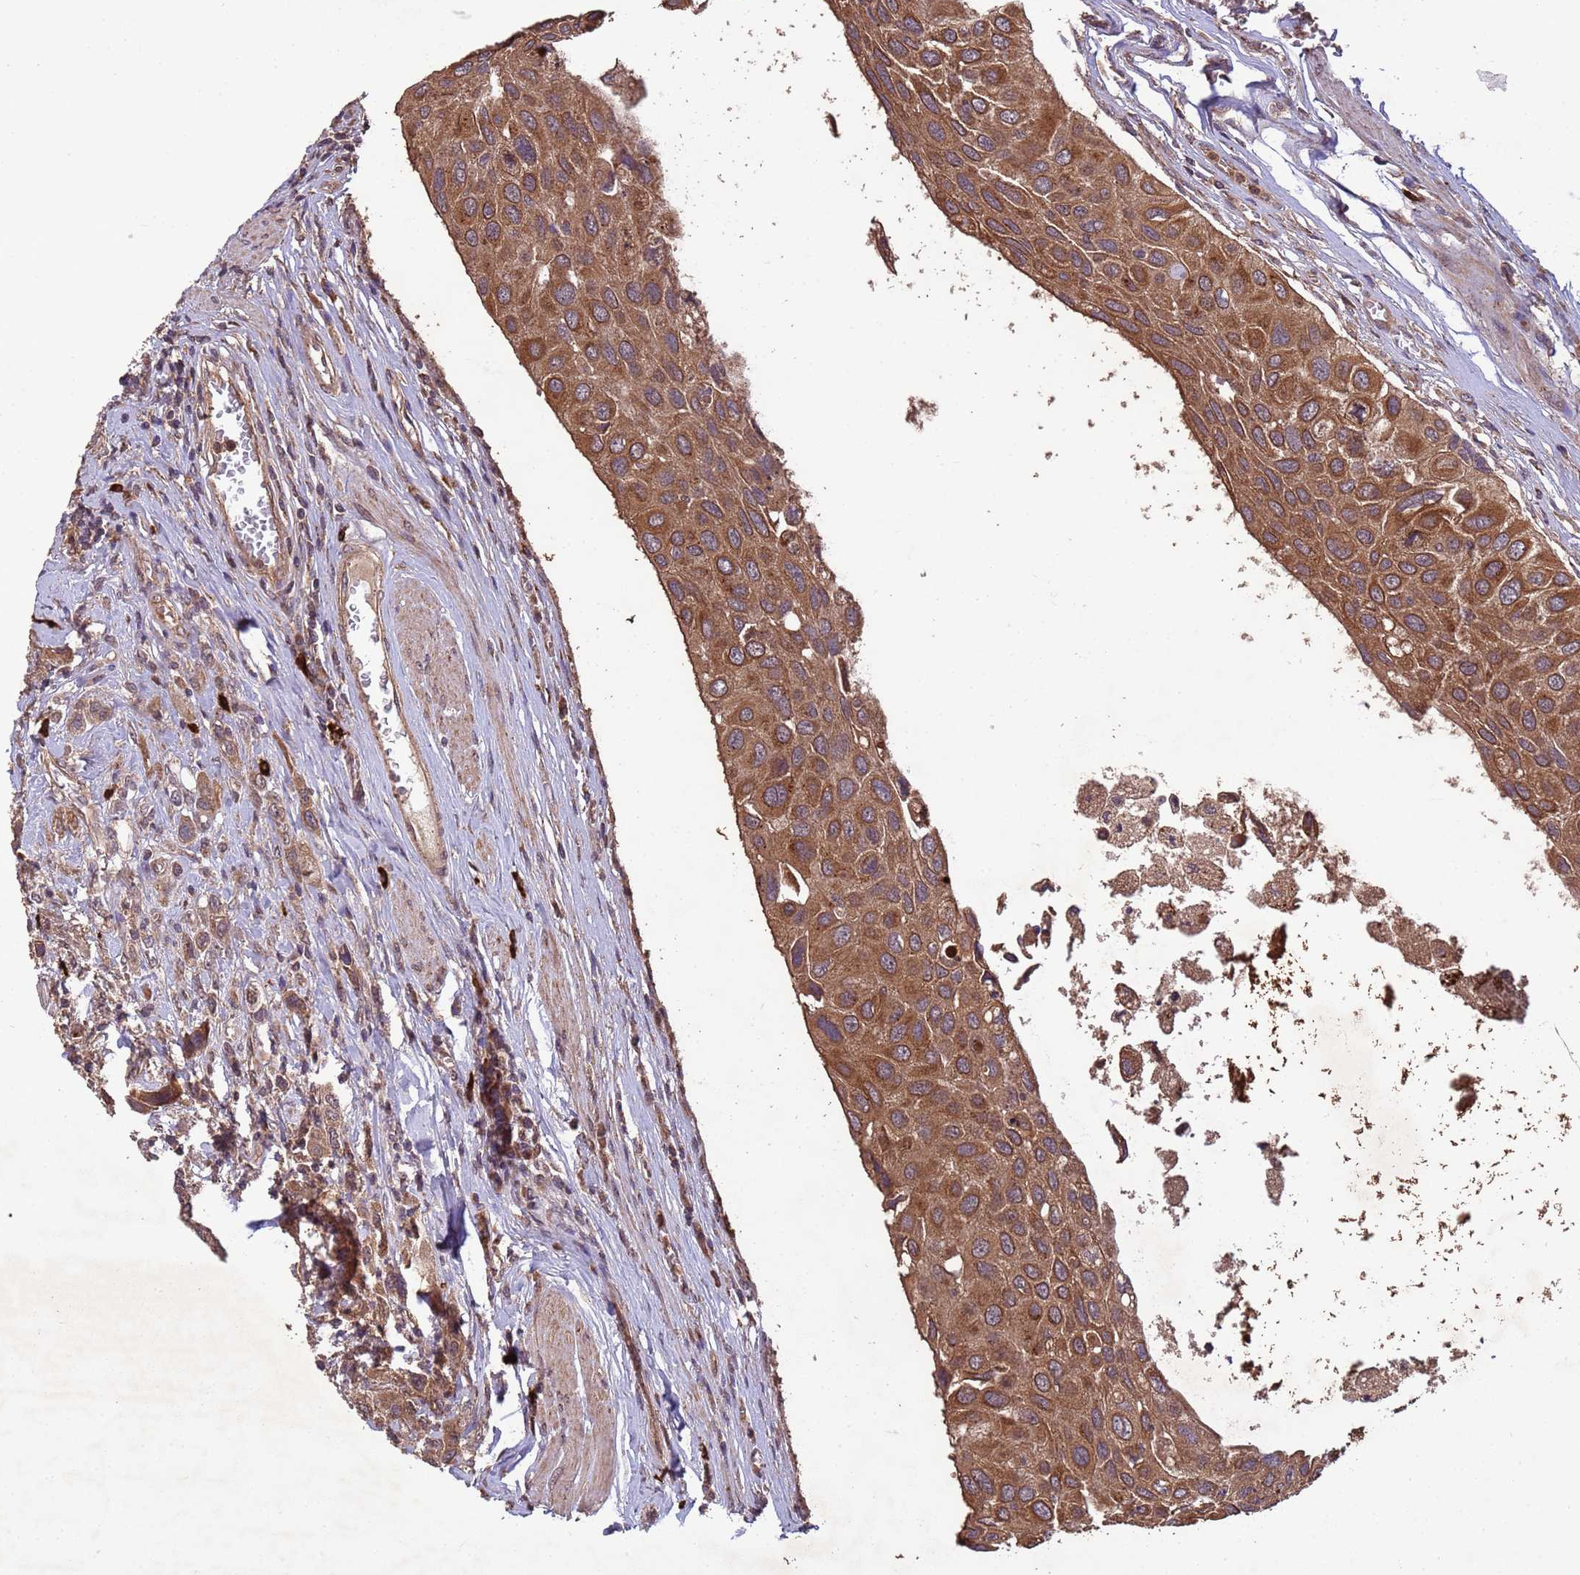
{"staining": {"intensity": "moderate", "quantity": ">75%", "location": "cytoplasmic/membranous"}, "tissue": "urothelial cancer", "cell_type": "Tumor cells", "image_type": "cancer", "snomed": [{"axis": "morphology", "description": "Urothelial carcinoma, High grade"}, {"axis": "topography", "description": "Urinary bladder"}], "caption": "Moderate cytoplasmic/membranous expression is appreciated in about >75% of tumor cells in urothelial cancer.", "gene": "FASTKD1", "patient": {"sex": "male", "age": 50}}